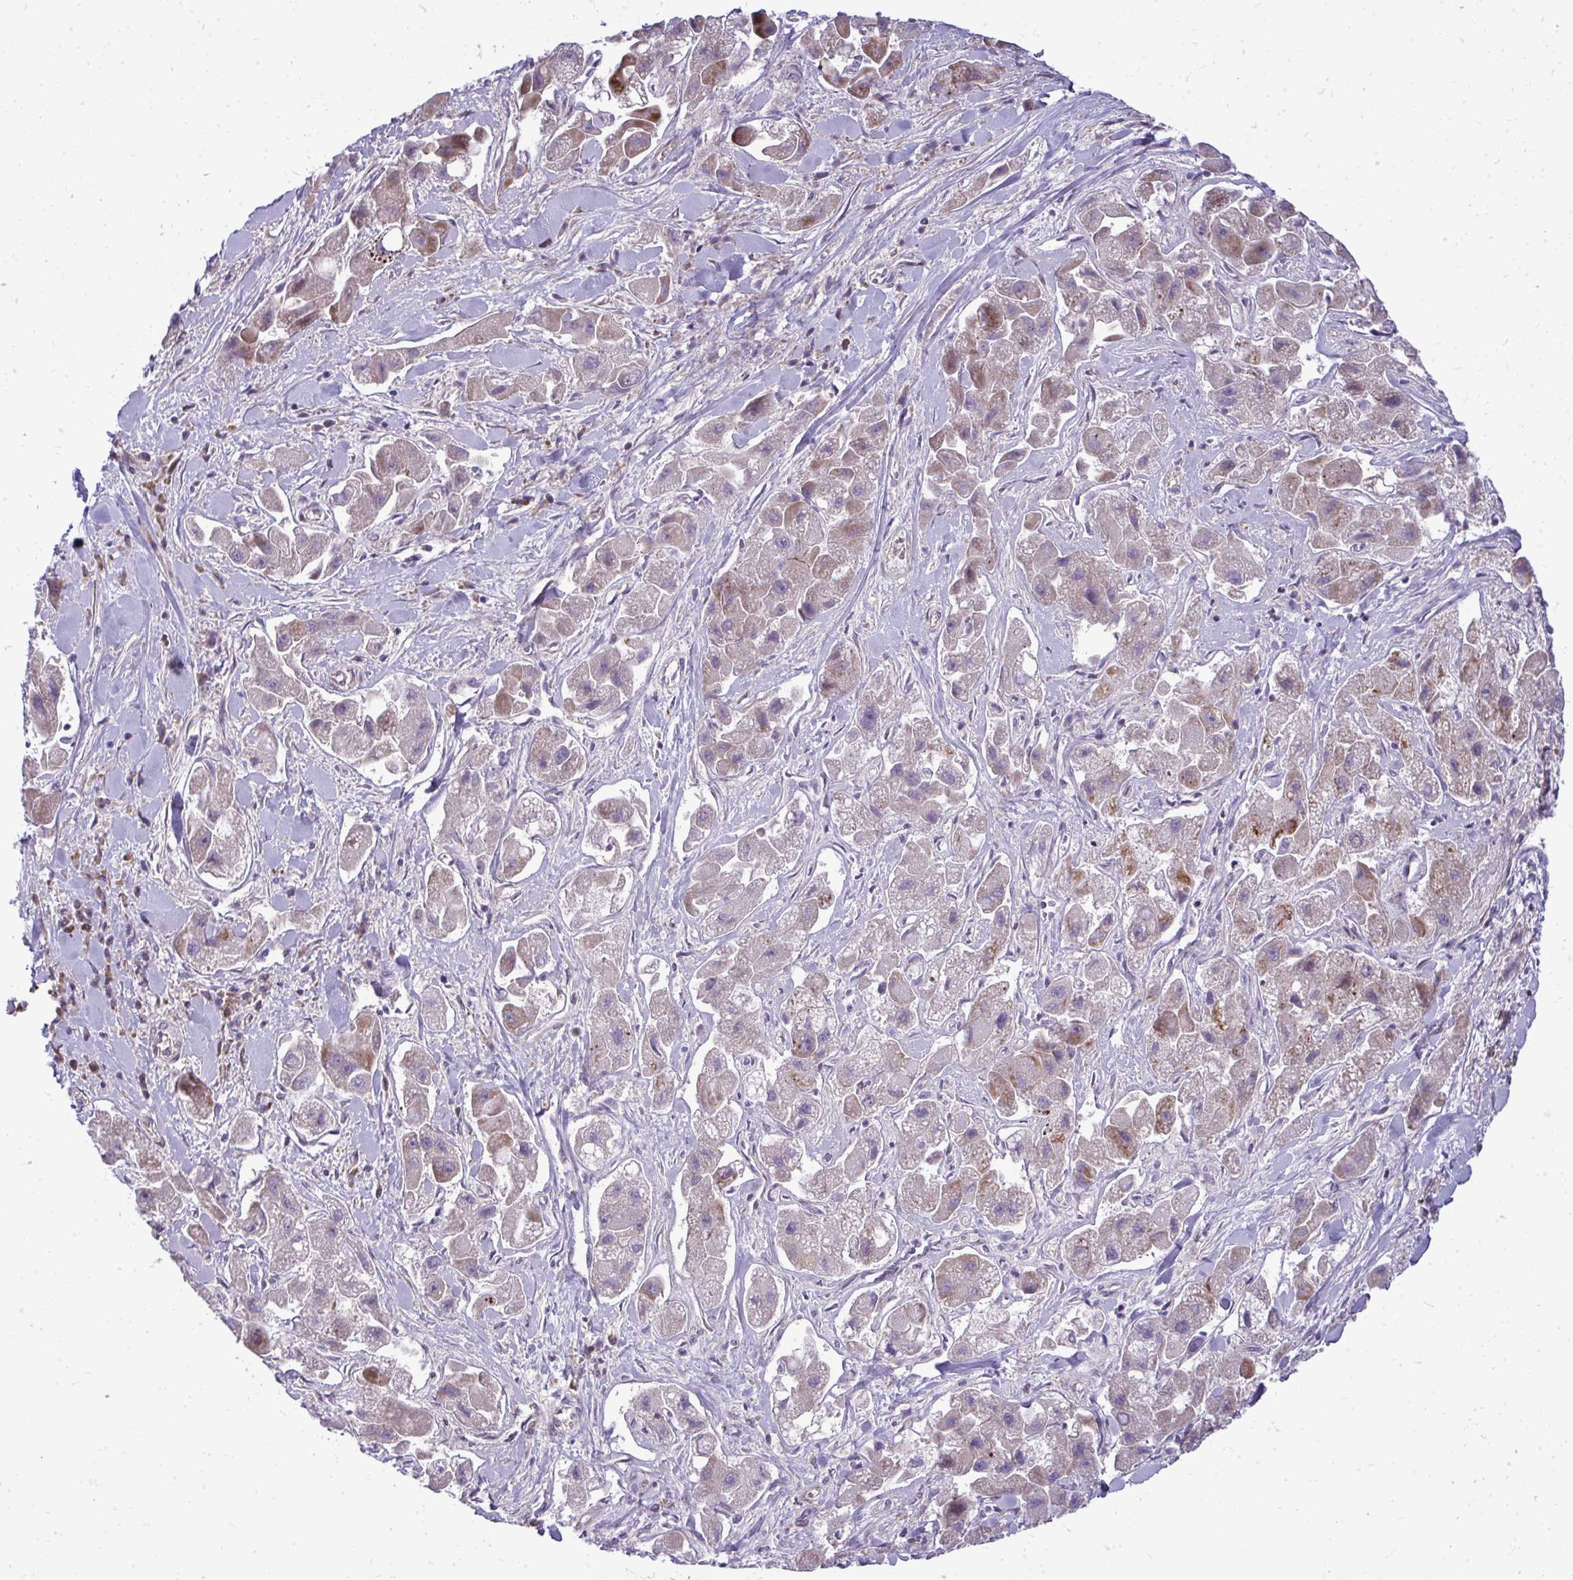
{"staining": {"intensity": "weak", "quantity": "25%-75%", "location": "cytoplasmic/membranous"}, "tissue": "liver cancer", "cell_type": "Tumor cells", "image_type": "cancer", "snomed": [{"axis": "morphology", "description": "Carcinoma, Hepatocellular, NOS"}, {"axis": "topography", "description": "Liver"}], "caption": "Immunohistochemical staining of human liver cancer (hepatocellular carcinoma) demonstrates low levels of weak cytoplasmic/membranous expression in approximately 25%-75% of tumor cells.", "gene": "ZSCAN9", "patient": {"sex": "male", "age": 24}}